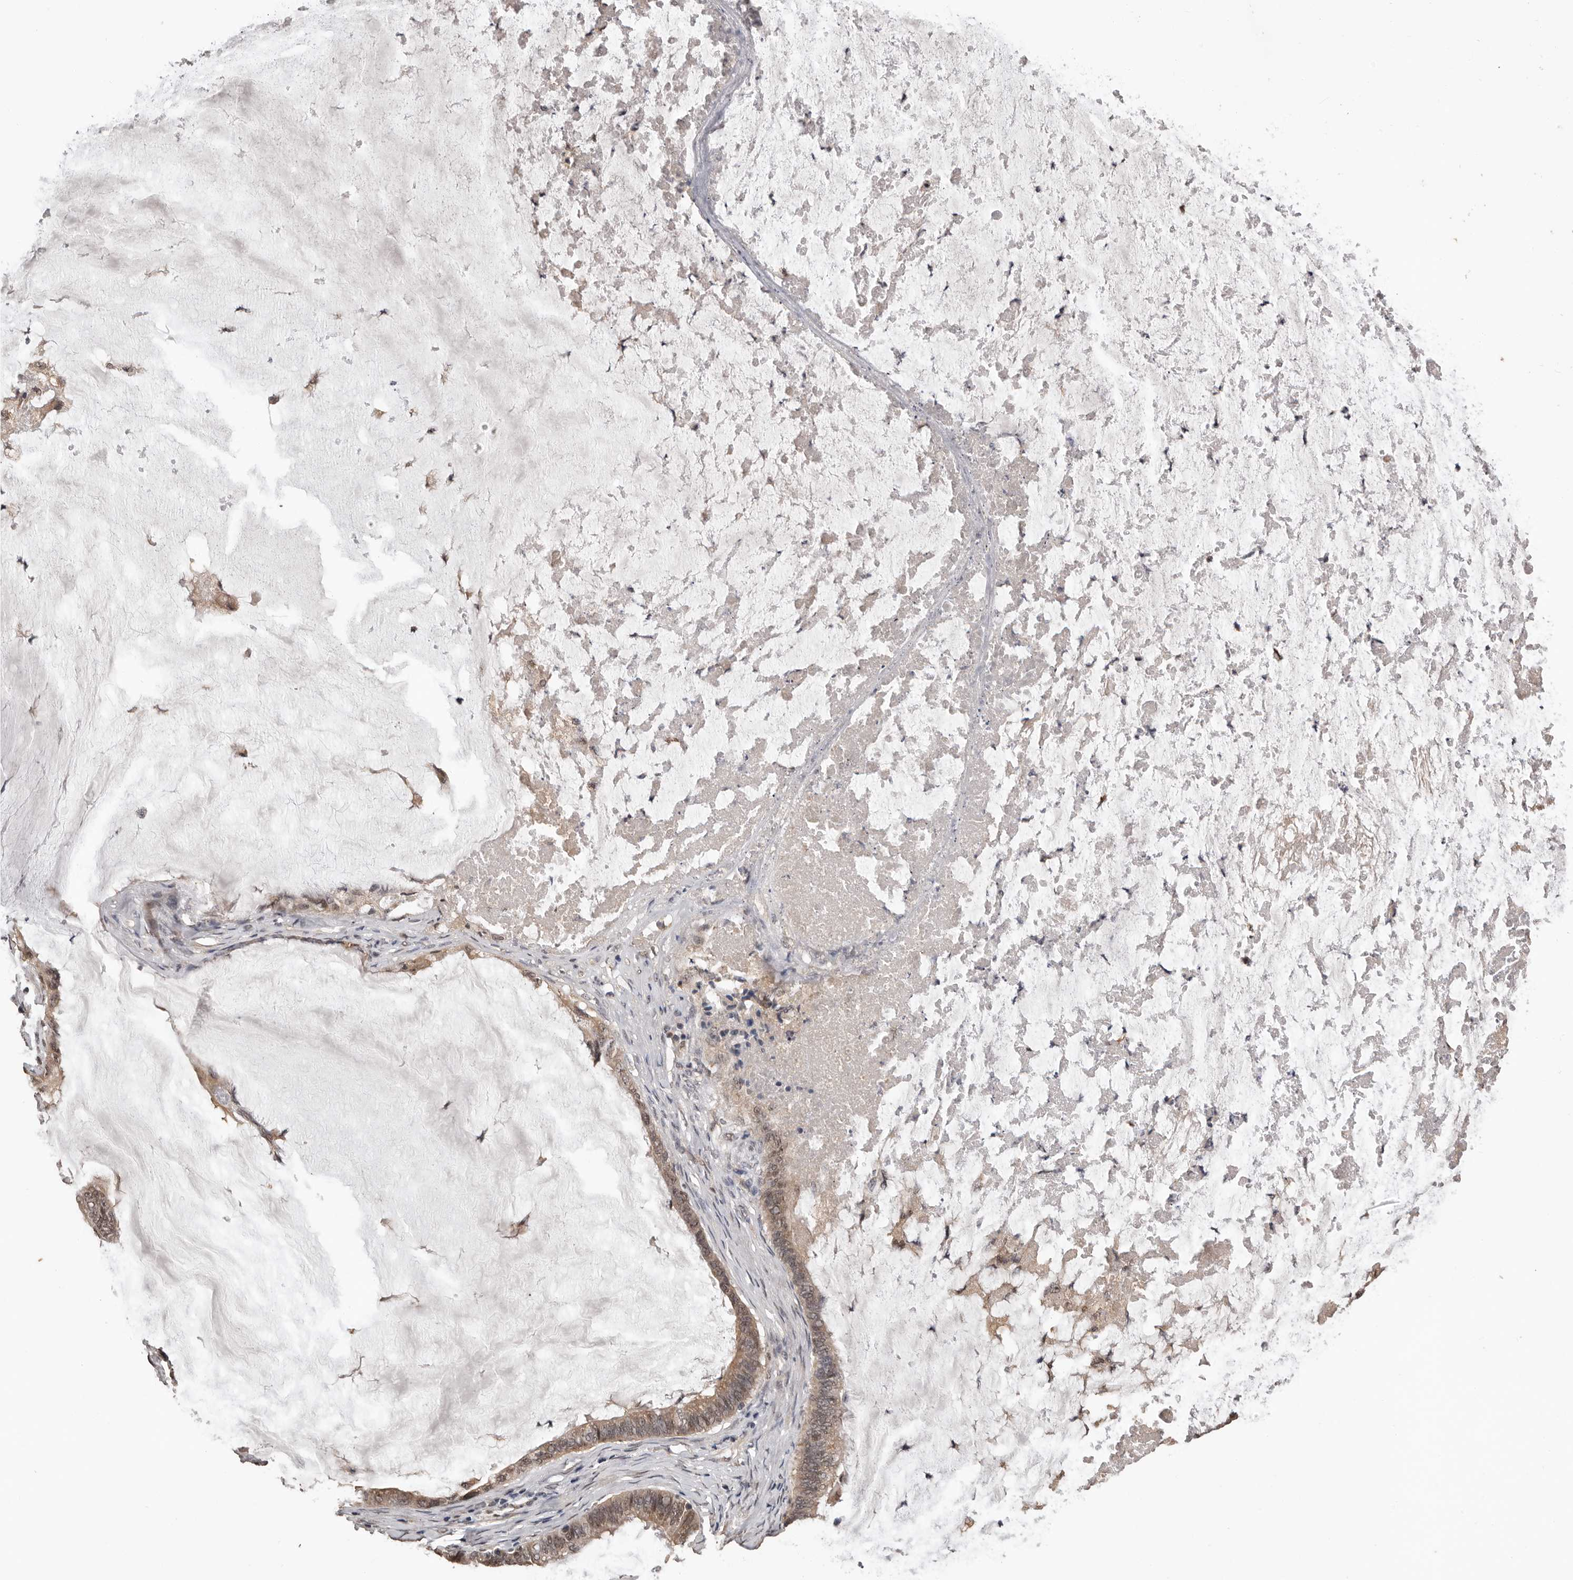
{"staining": {"intensity": "moderate", "quantity": ">75%", "location": "cytoplasmic/membranous,nuclear"}, "tissue": "ovarian cancer", "cell_type": "Tumor cells", "image_type": "cancer", "snomed": [{"axis": "morphology", "description": "Cystadenocarcinoma, mucinous, NOS"}, {"axis": "topography", "description": "Ovary"}], "caption": "Tumor cells show medium levels of moderate cytoplasmic/membranous and nuclear staining in approximately >75% of cells in ovarian mucinous cystadenocarcinoma.", "gene": "VPS37A", "patient": {"sex": "female", "age": 61}}